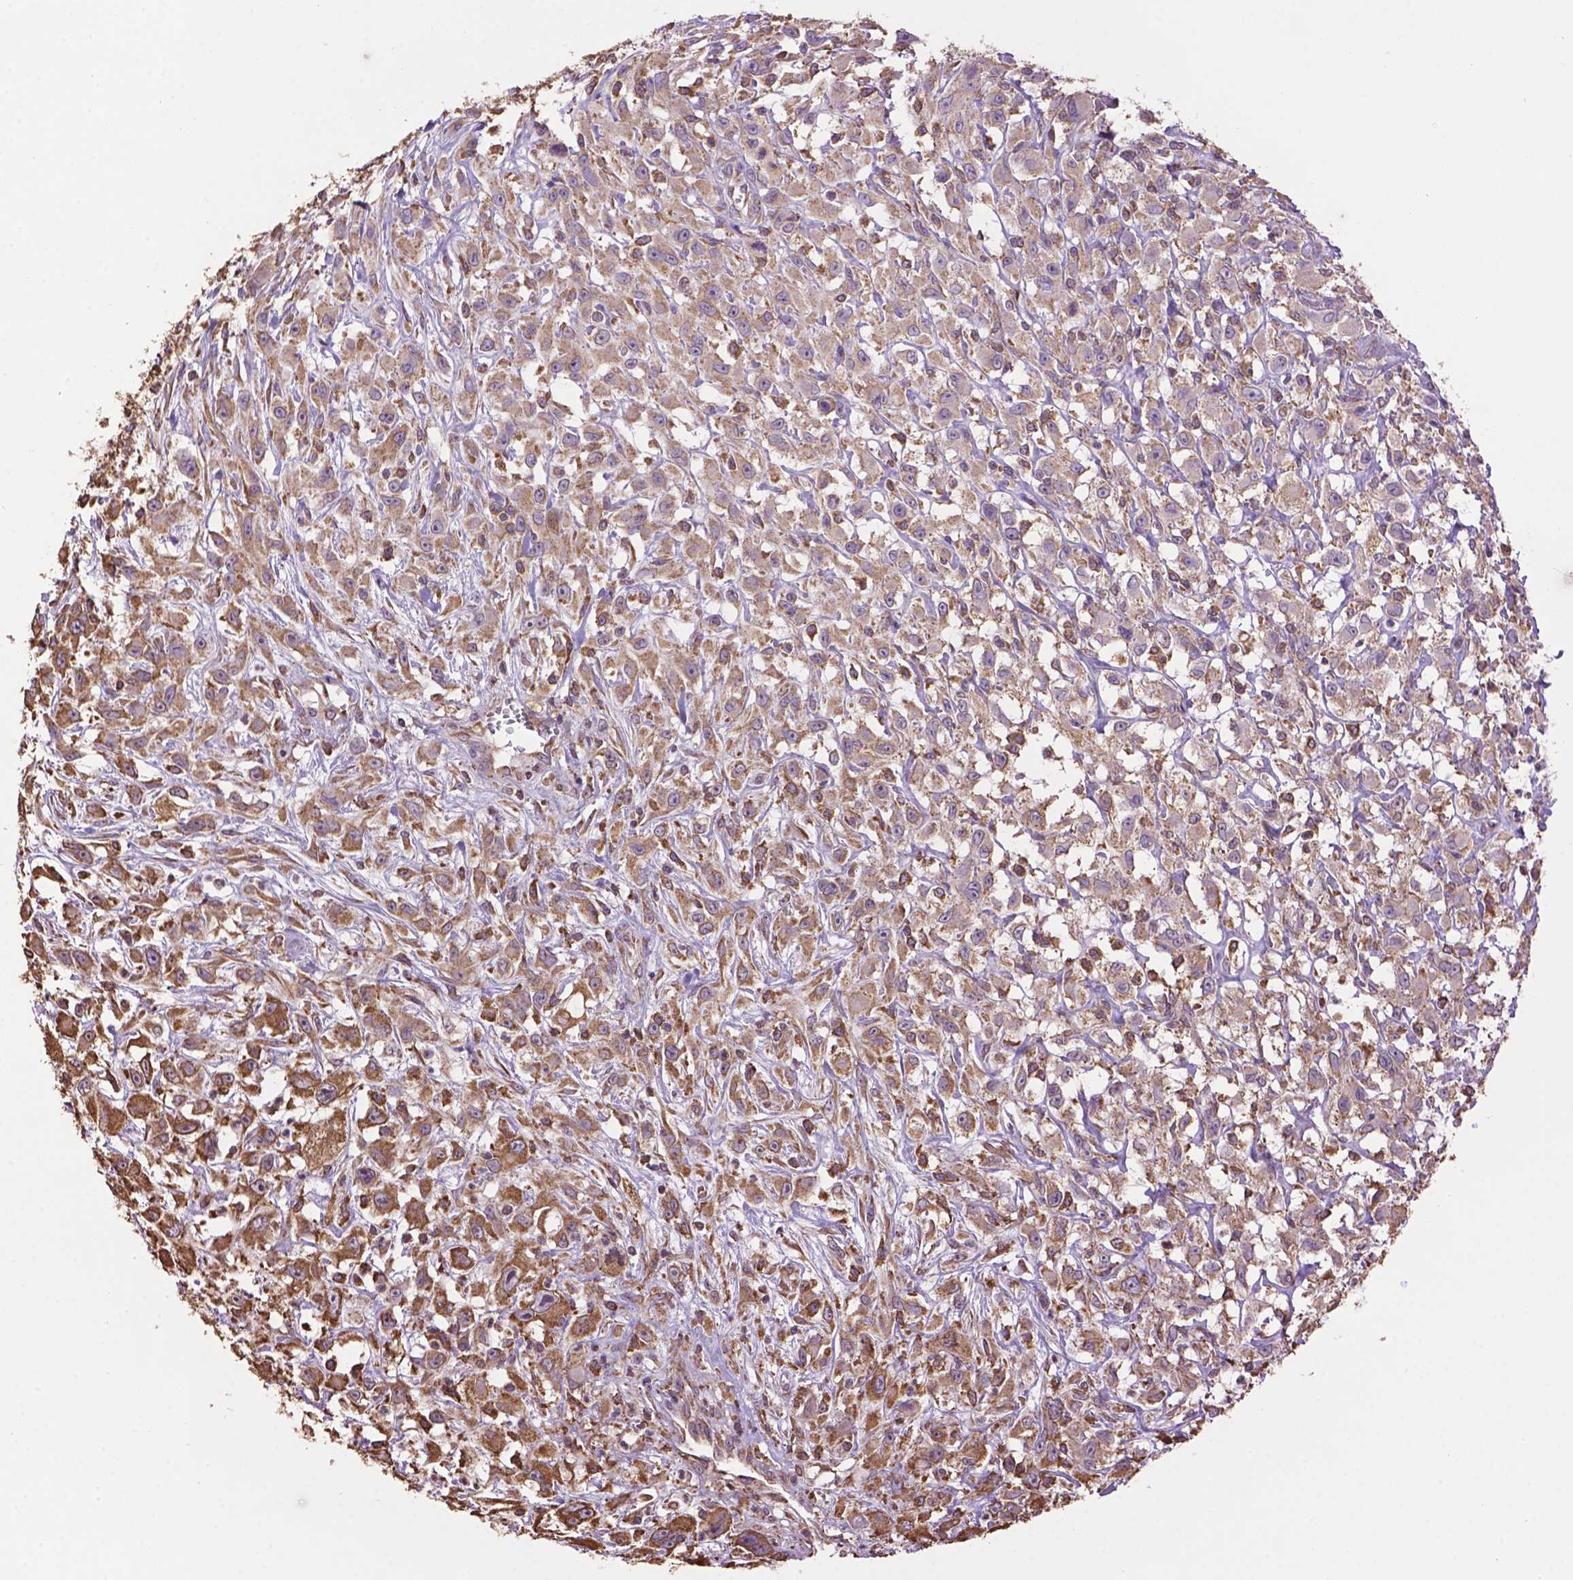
{"staining": {"intensity": "moderate", "quantity": "25%-75%", "location": "cytoplasmic/membranous"}, "tissue": "head and neck cancer", "cell_type": "Tumor cells", "image_type": "cancer", "snomed": [{"axis": "morphology", "description": "Squamous cell carcinoma, NOS"}, {"axis": "morphology", "description": "Squamous cell carcinoma, metastatic, NOS"}, {"axis": "topography", "description": "Oral tissue"}, {"axis": "topography", "description": "Head-Neck"}], "caption": "This image displays immunohistochemistry staining of human head and neck cancer, with medium moderate cytoplasmic/membranous expression in about 25%-75% of tumor cells.", "gene": "PPP2R5E", "patient": {"sex": "female", "age": 85}}